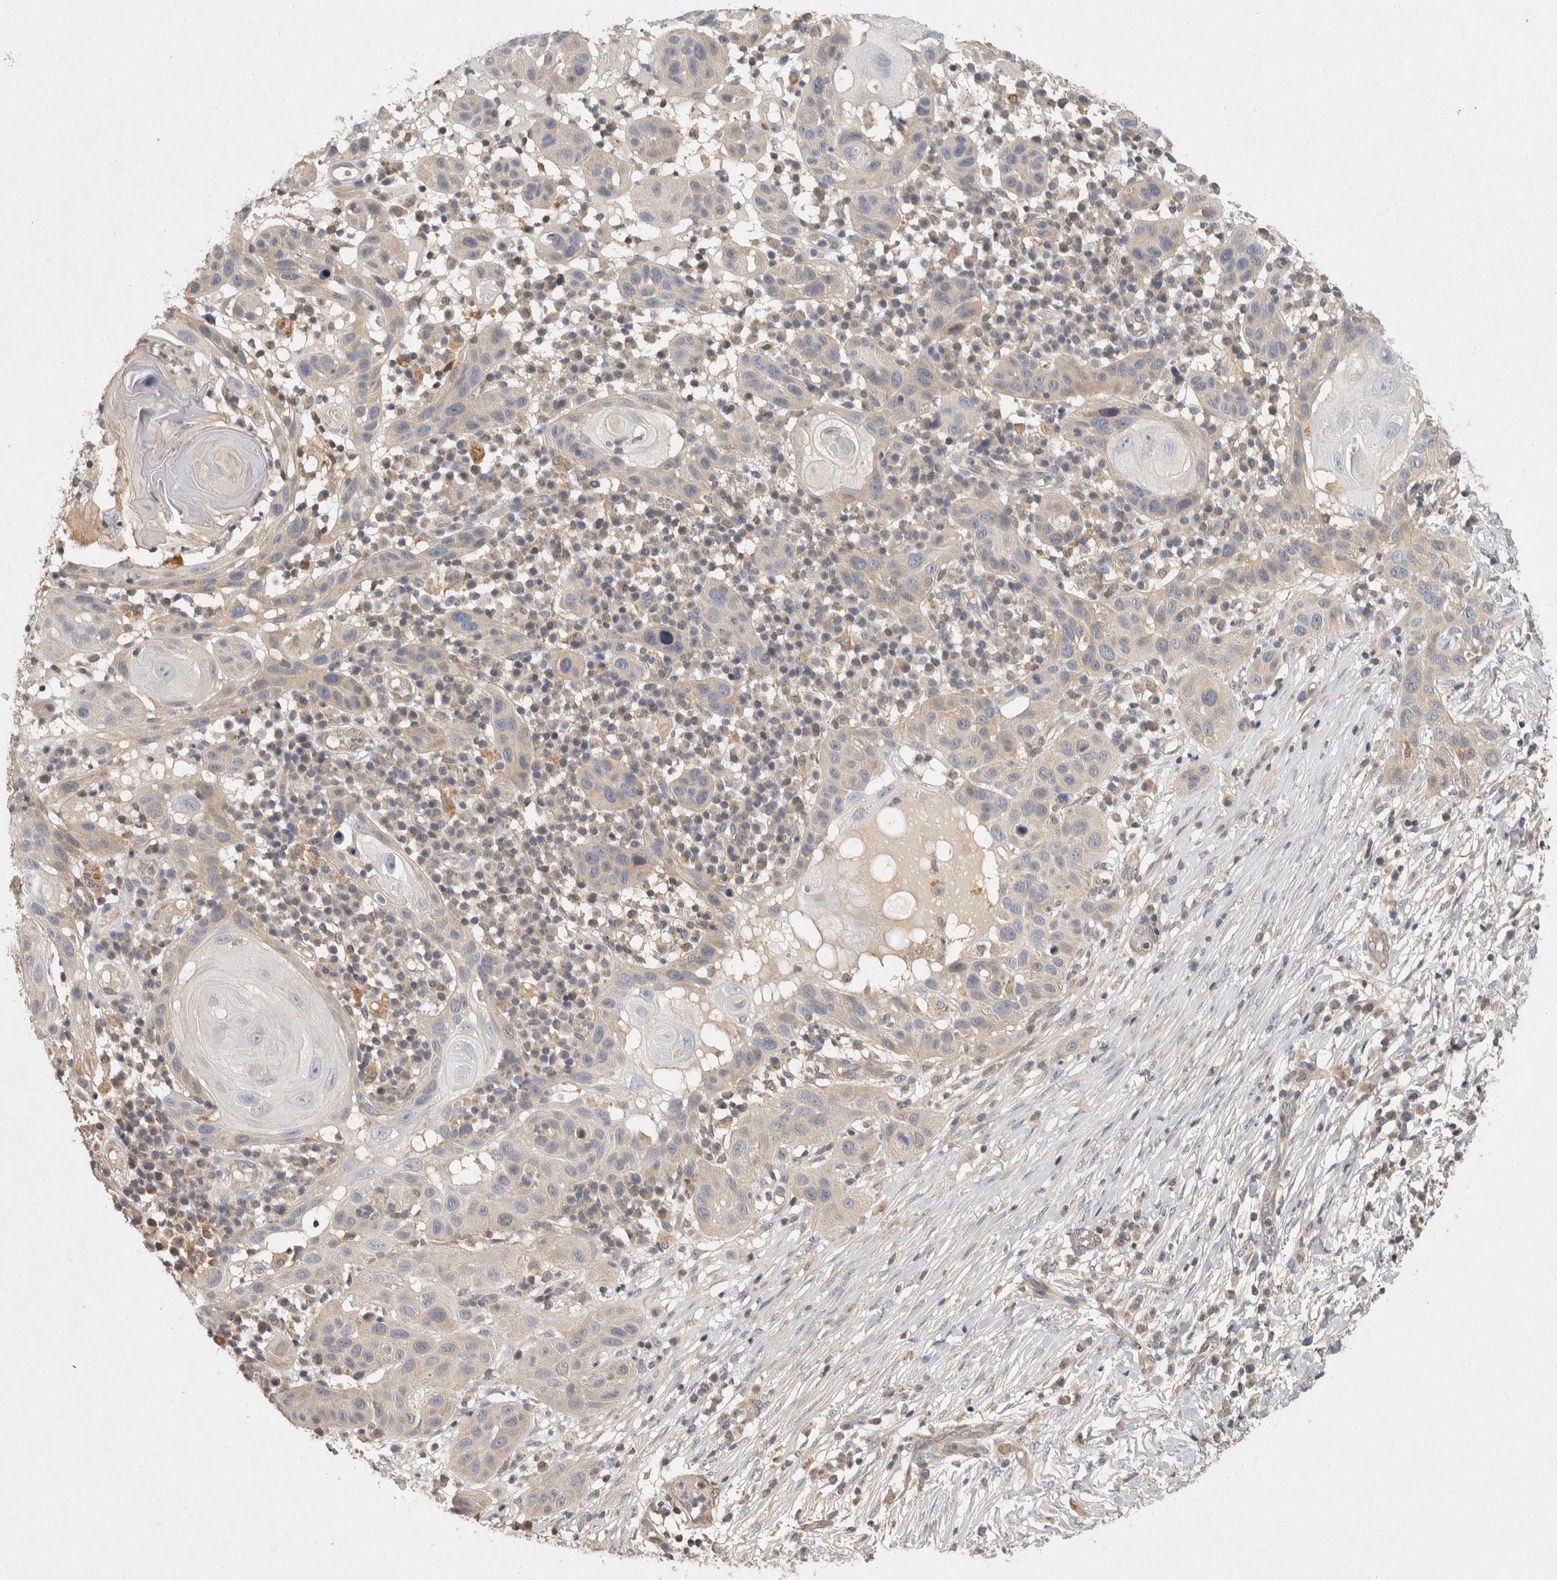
{"staining": {"intensity": "weak", "quantity": "<25%", "location": "cytoplasmic/membranous"}, "tissue": "skin cancer", "cell_type": "Tumor cells", "image_type": "cancer", "snomed": [{"axis": "morphology", "description": "Normal tissue, NOS"}, {"axis": "morphology", "description": "Squamous cell carcinoma, NOS"}, {"axis": "topography", "description": "Skin"}], "caption": "An immunohistochemistry (IHC) histopathology image of skin squamous cell carcinoma is shown. There is no staining in tumor cells of skin squamous cell carcinoma. (Stains: DAB (3,3'-diaminobenzidine) immunohistochemistry with hematoxylin counter stain, Microscopy: brightfield microscopy at high magnification).", "gene": "ACAT2", "patient": {"sex": "female", "age": 96}}